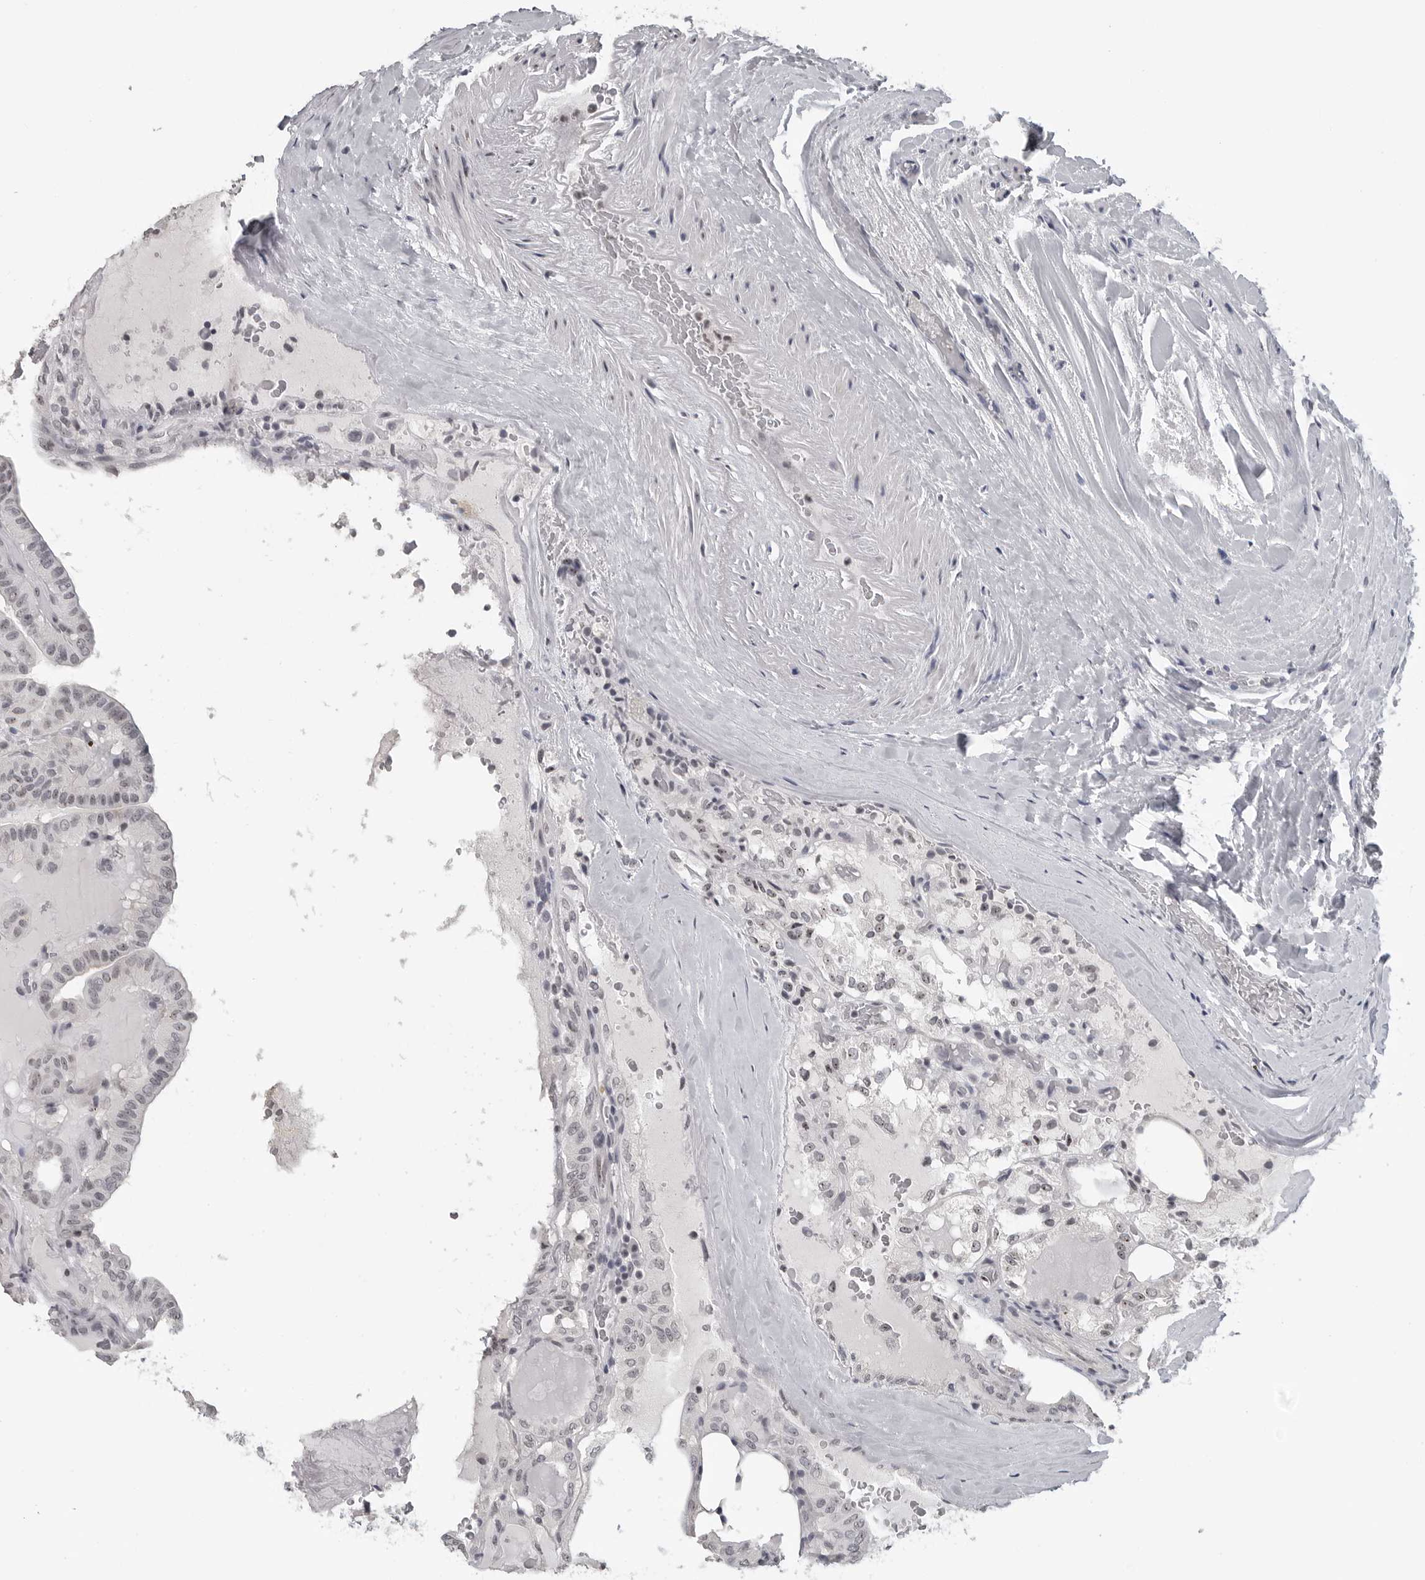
{"staining": {"intensity": "negative", "quantity": "none", "location": "none"}, "tissue": "thyroid cancer", "cell_type": "Tumor cells", "image_type": "cancer", "snomed": [{"axis": "morphology", "description": "Papillary adenocarcinoma, NOS"}, {"axis": "topography", "description": "Thyroid gland"}], "caption": "This is an IHC histopathology image of thyroid papillary adenocarcinoma. There is no expression in tumor cells.", "gene": "DDX54", "patient": {"sex": "male", "age": 77}}